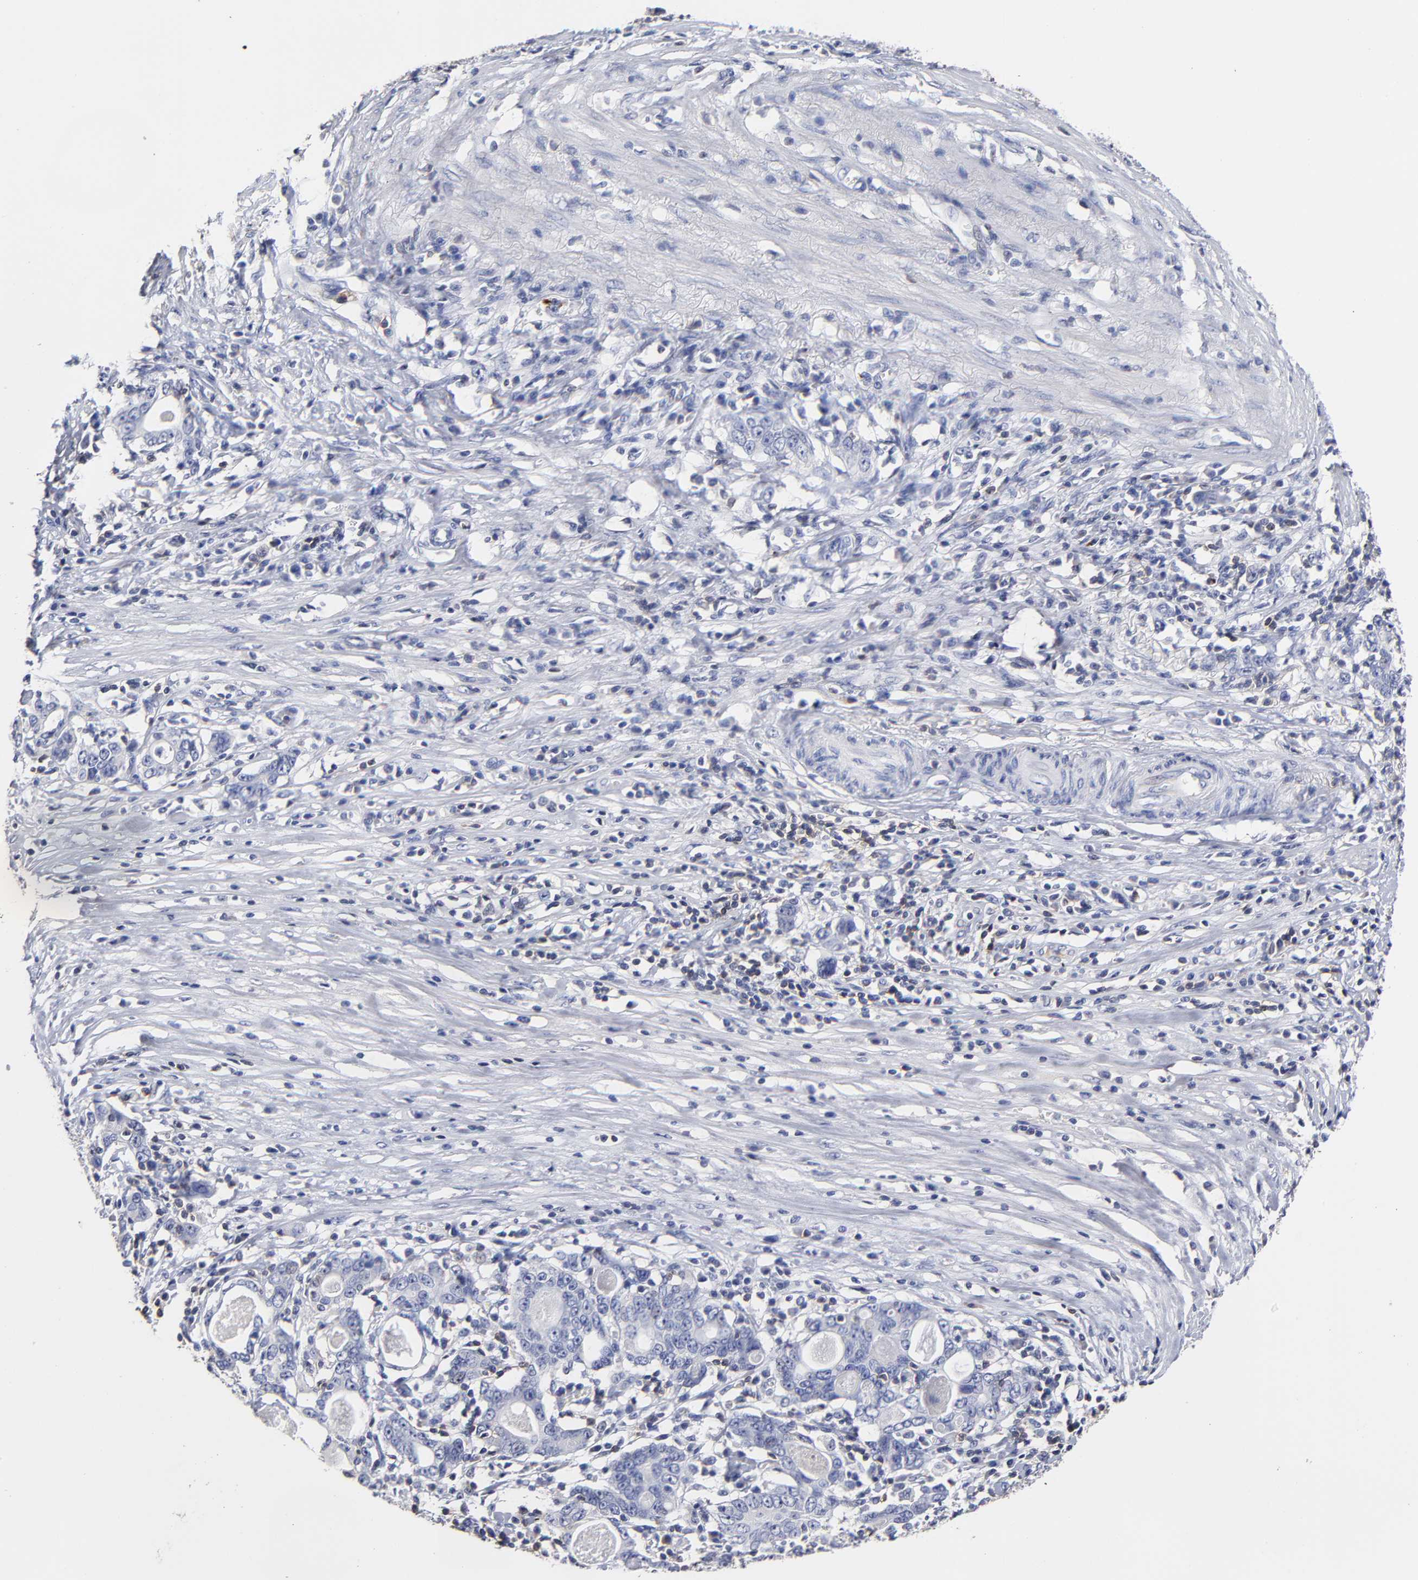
{"staining": {"intensity": "negative", "quantity": "none", "location": "none"}, "tissue": "stomach cancer", "cell_type": "Tumor cells", "image_type": "cancer", "snomed": [{"axis": "morphology", "description": "Adenocarcinoma, NOS"}, {"axis": "topography", "description": "Stomach, lower"}], "caption": "High power microscopy image of an immunohistochemistry photomicrograph of stomach cancer (adenocarcinoma), revealing no significant positivity in tumor cells.", "gene": "TRAT1", "patient": {"sex": "female", "age": 72}}